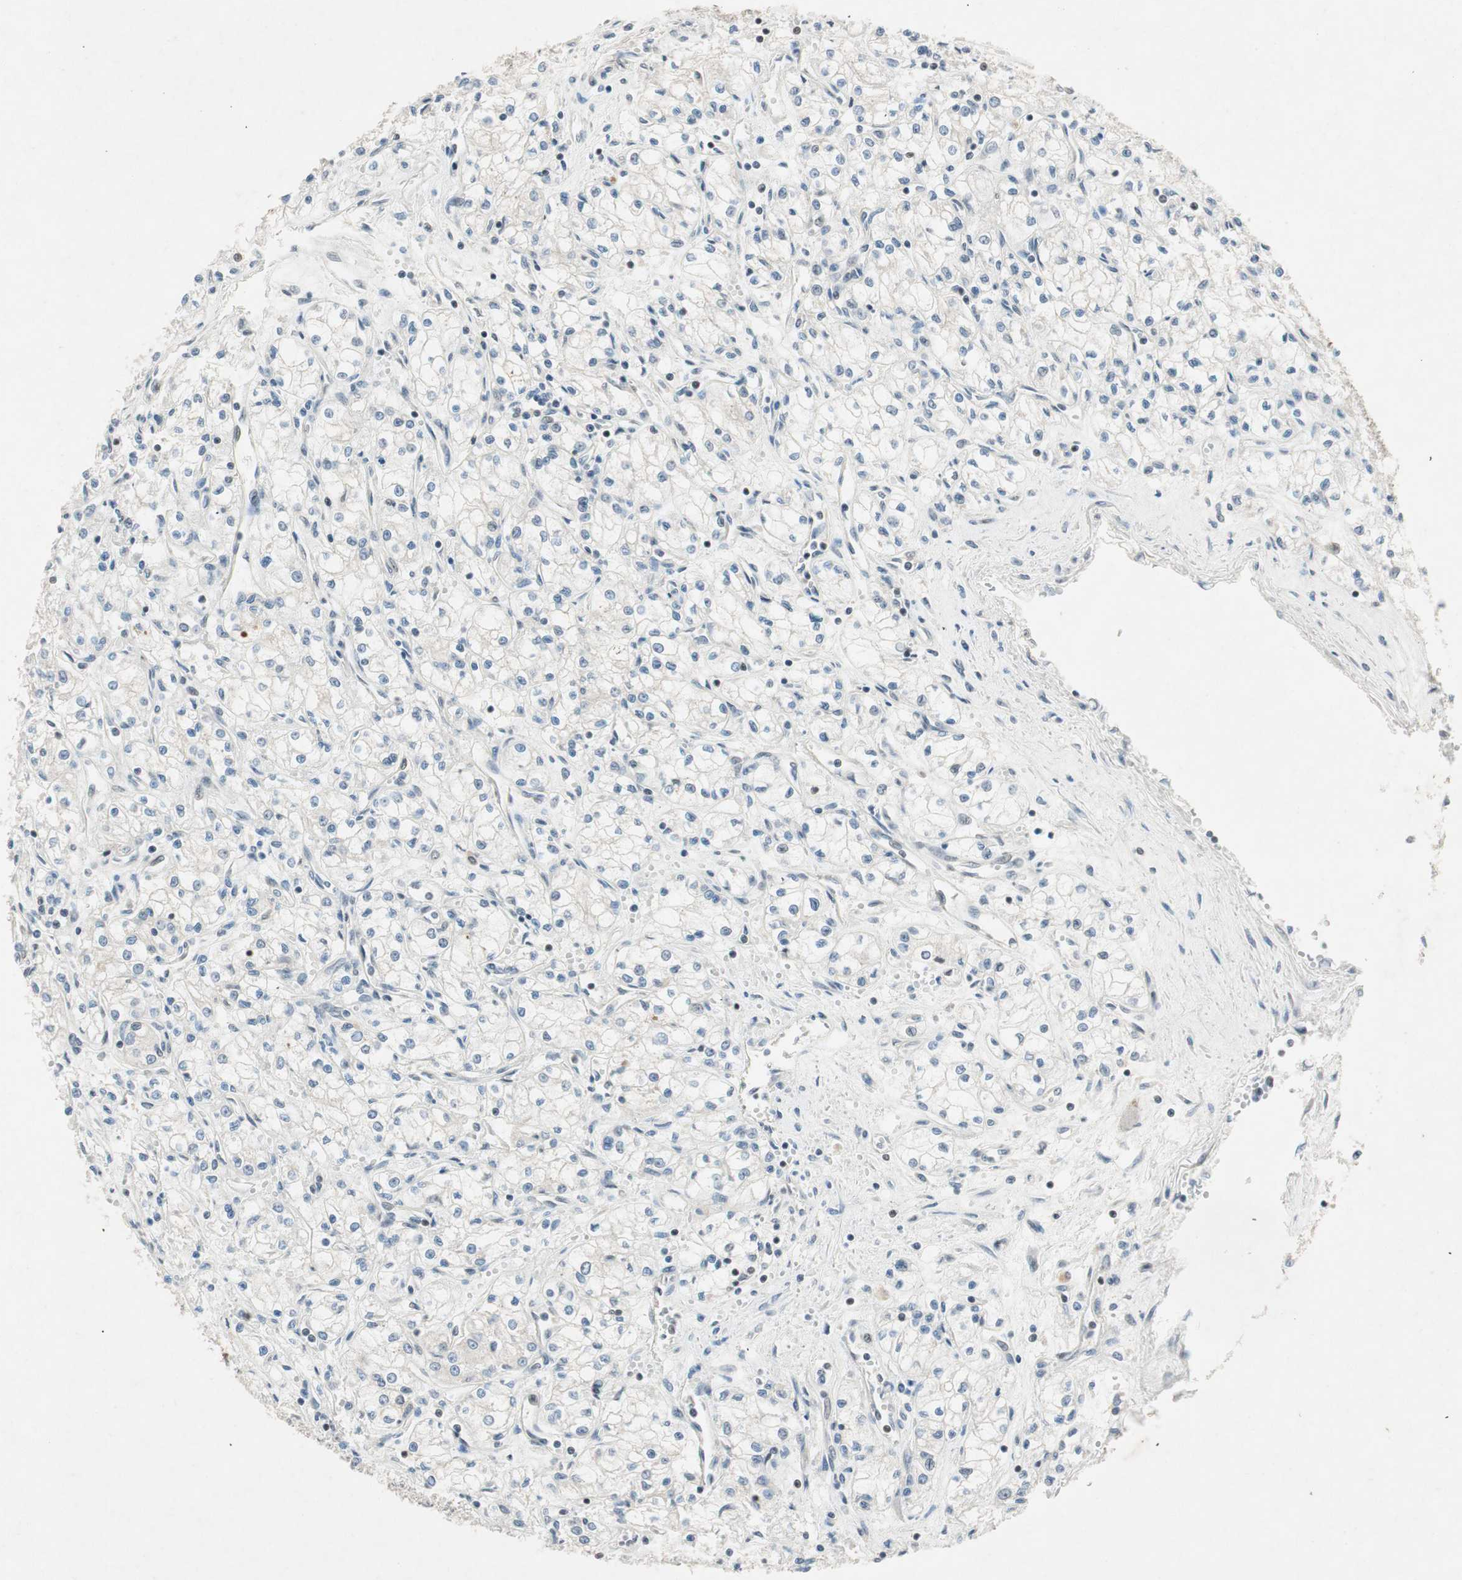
{"staining": {"intensity": "moderate", "quantity": "25%-75%", "location": "nuclear"}, "tissue": "renal cancer", "cell_type": "Tumor cells", "image_type": "cancer", "snomed": [{"axis": "morphology", "description": "Normal tissue, NOS"}, {"axis": "morphology", "description": "Adenocarcinoma, NOS"}, {"axis": "topography", "description": "Kidney"}], "caption": "A high-resolution micrograph shows IHC staining of renal cancer (adenocarcinoma), which demonstrates moderate nuclear positivity in about 25%-75% of tumor cells.", "gene": "NCBP3", "patient": {"sex": "male", "age": 59}}